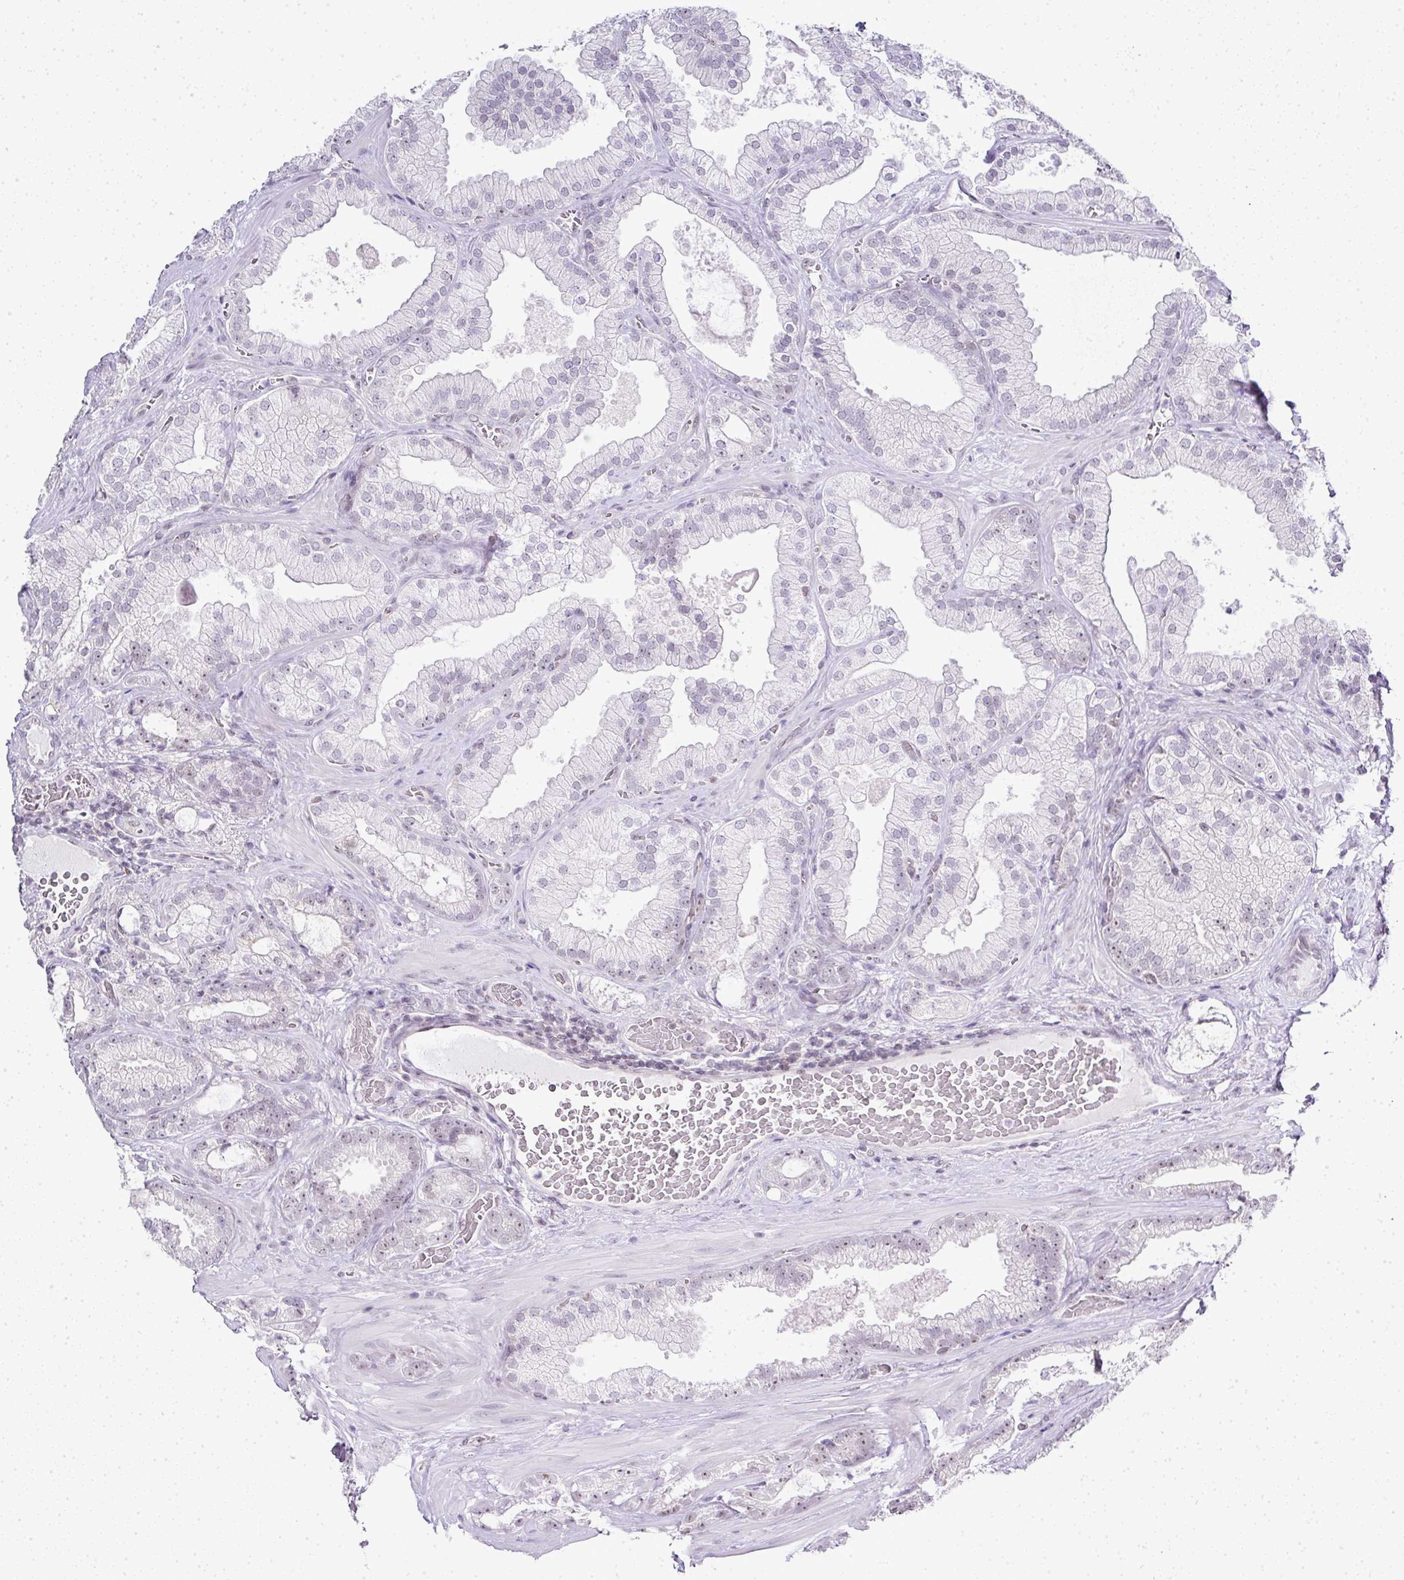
{"staining": {"intensity": "negative", "quantity": "none", "location": "none"}, "tissue": "prostate cancer", "cell_type": "Tumor cells", "image_type": "cancer", "snomed": [{"axis": "morphology", "description": "Adenocarcinoma, High grade"}, {"axis": "topography", "description": "Prostate"}], "caption": "This is a micrograph of immunohistochemistry staining of adenocarcinoma (high-grade) (prostate), which shows no staining in tumor cells. (DAB immunohistochemistry with hematoxylin counter stain).", "gene": "FAM32A", "patient": {"sex": "male", "age": 68}}